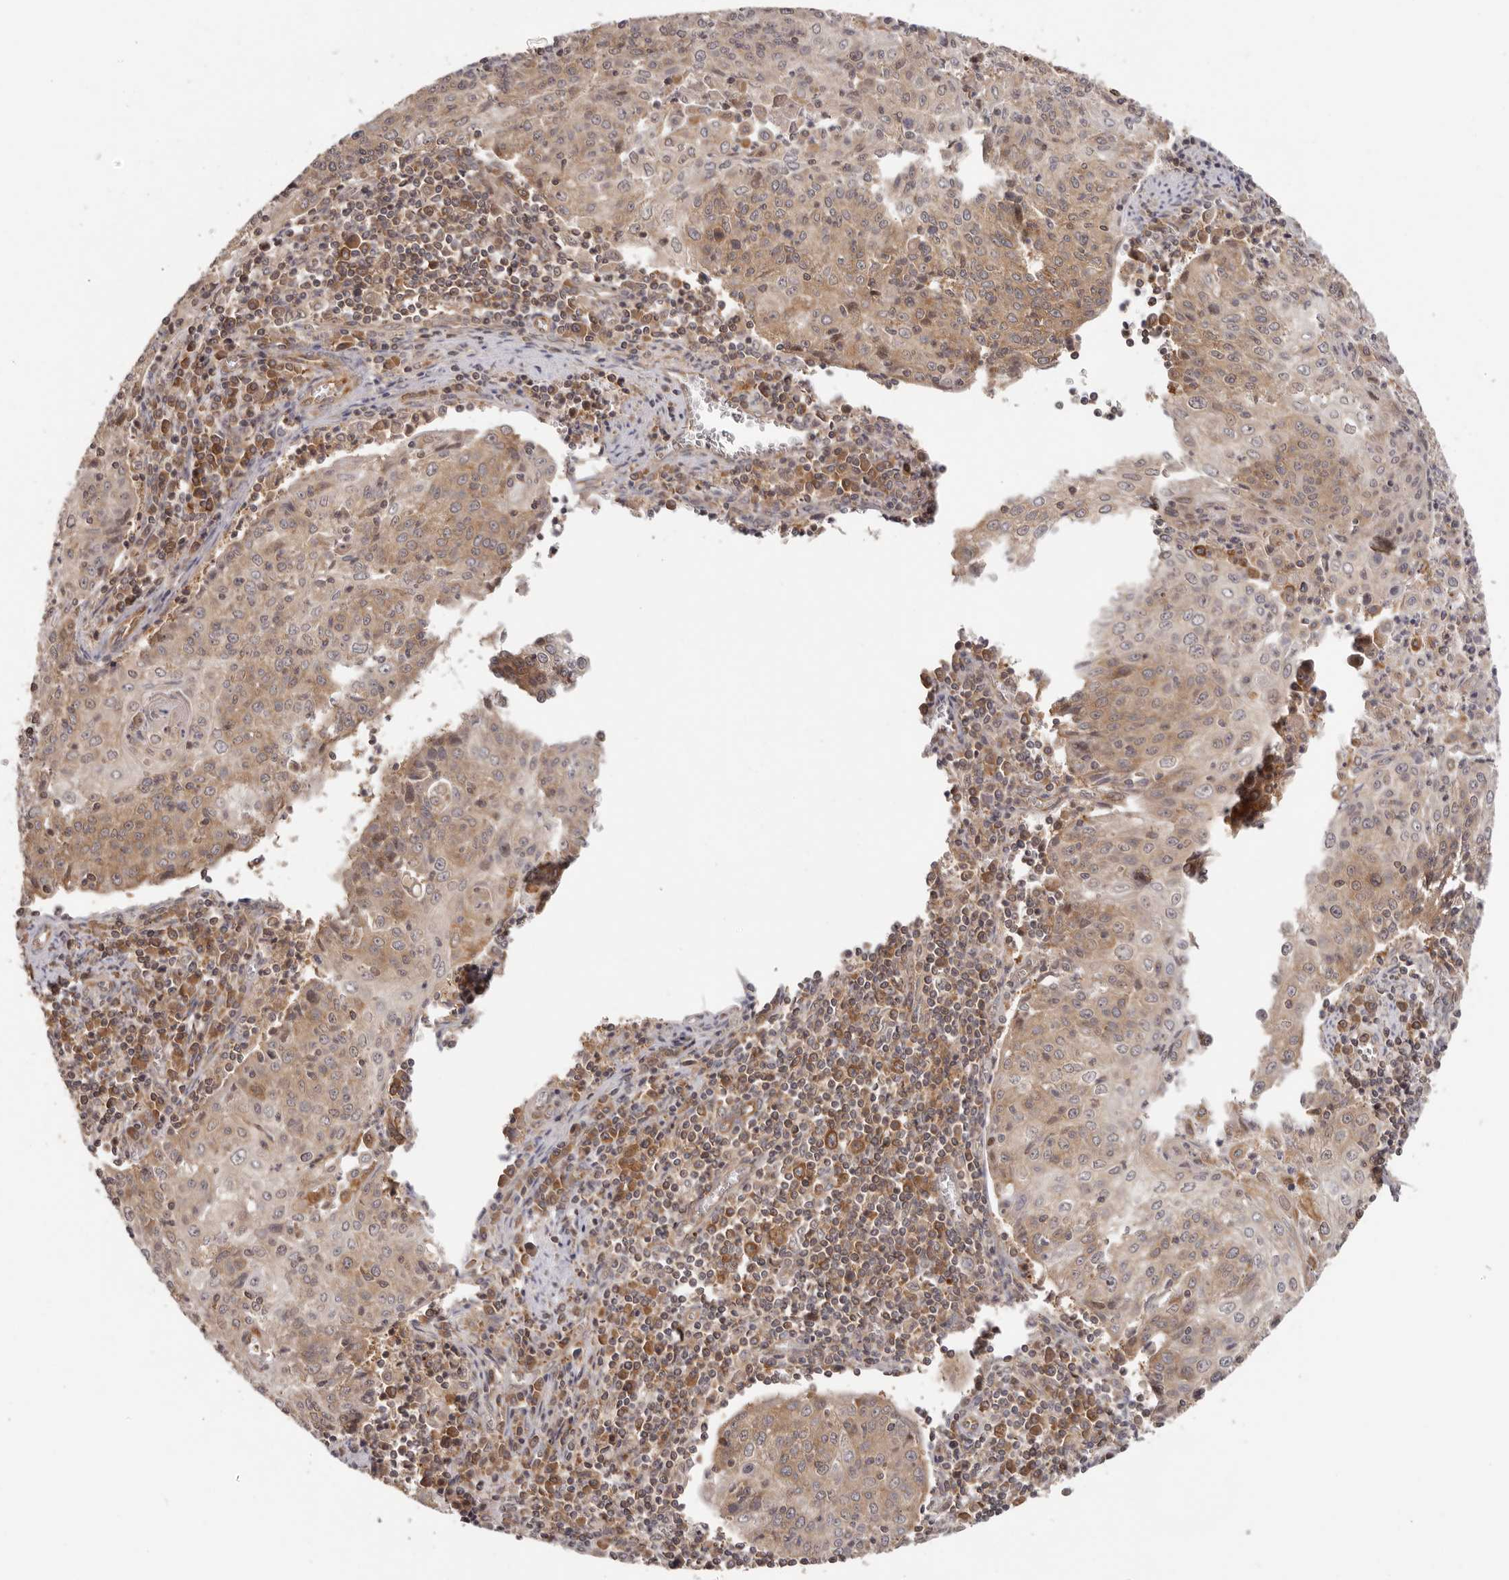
{"staining": {"intensity": "moderate", "quantity": ">75%", "location": "cytoplasmic/membranous"}, "tissue": "cervical cancer", "cell_type": "Tumor cells", "image_type": "cancer", "snomed": [{"axis": "morphology", "description": "Squamous cell carcinoma, NOS"}, {"axis": "topography", "description": "Cervix"}], "caption": "The photomicrograph shows a brown stain indicating the presence of a protein in the cytoplasmic/membranous of tumor cells in cervical cancer (squamous cell carcinoma).", "gene": "EEF1E1", "patient": {"sex": "female", "age": 48}}